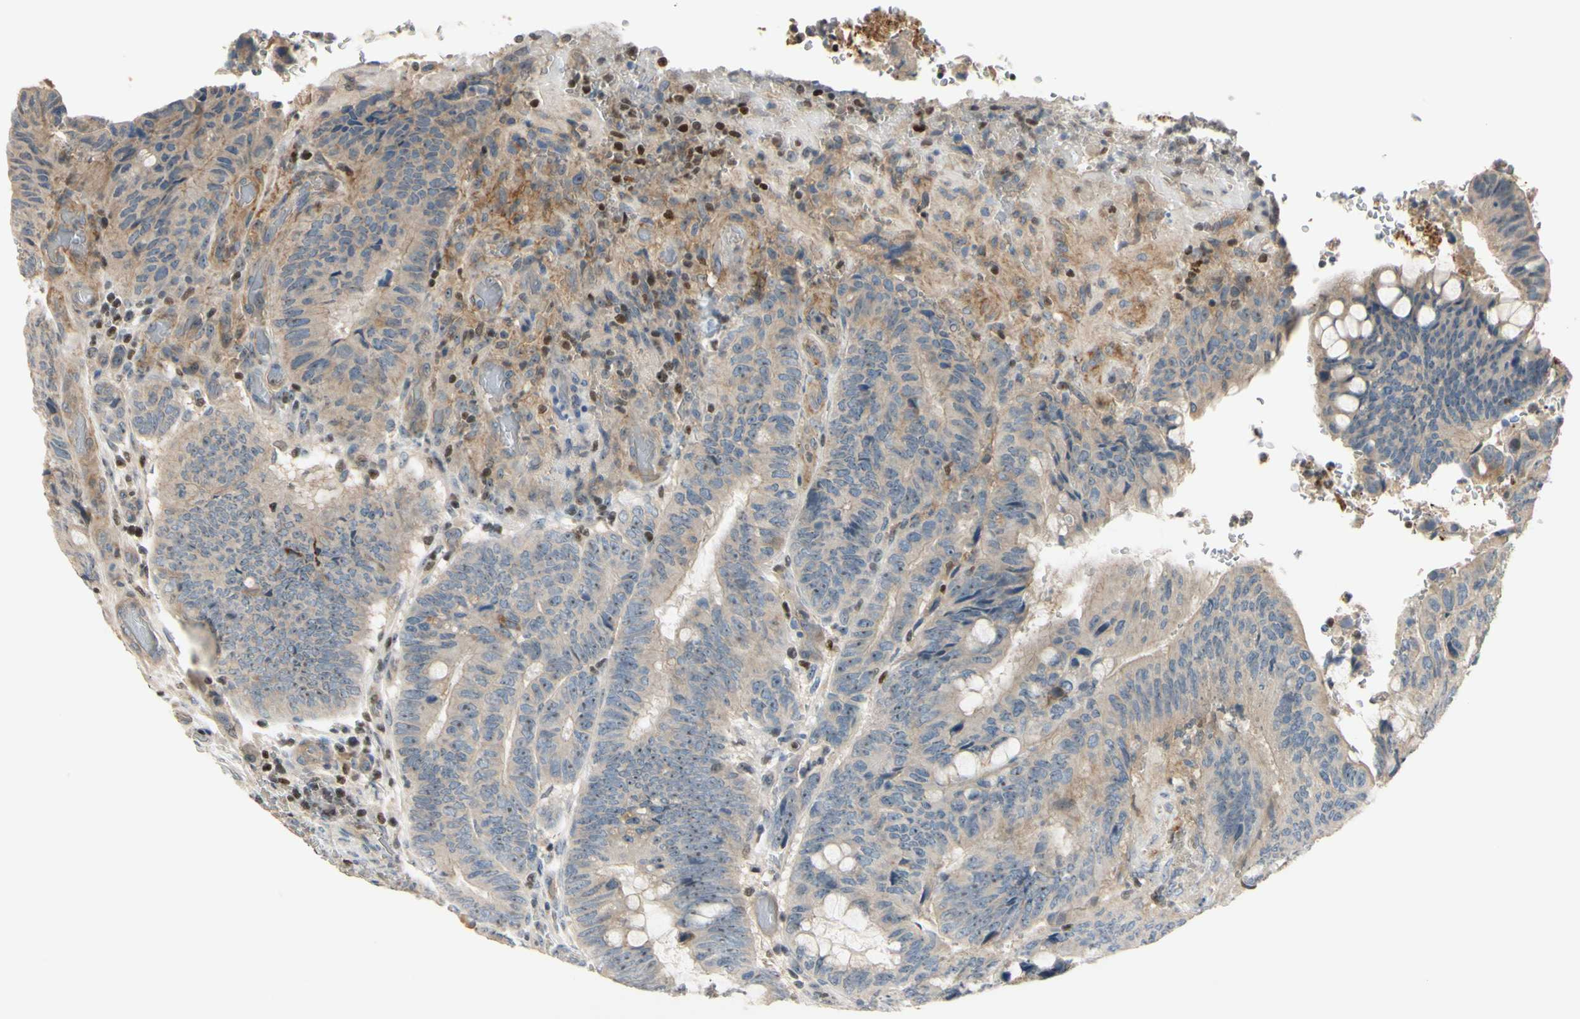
{"staining": {"intensity": "weak", "quantity": ">75%", "location": "cytoplasmic/membranous"}, "tissue": "colorectal cancer", "cell_type": "Tumor cells", "image_type": "cancer", "snomed": [{"axis": "morphology", "description": "Normal tissue, NOS"}, {"axis": "morphology", "description": "Adenocarcinoma, NOS"}, {"axis": "topography", "description": "Rectum"}, {"axis": "topography", "description": "Peripheral nerve tissue"}], "caption": "Immunohistochemistry (IHC) micrograph of human colorectal adenocarcinoma stained for a protein (brown), which exhibits low levels of weak cytoplasmic/membranous positivity in approximately >75% of tumor cells.", "gene": "NFYA", "patient": {"sex": "male", "age": 92}}